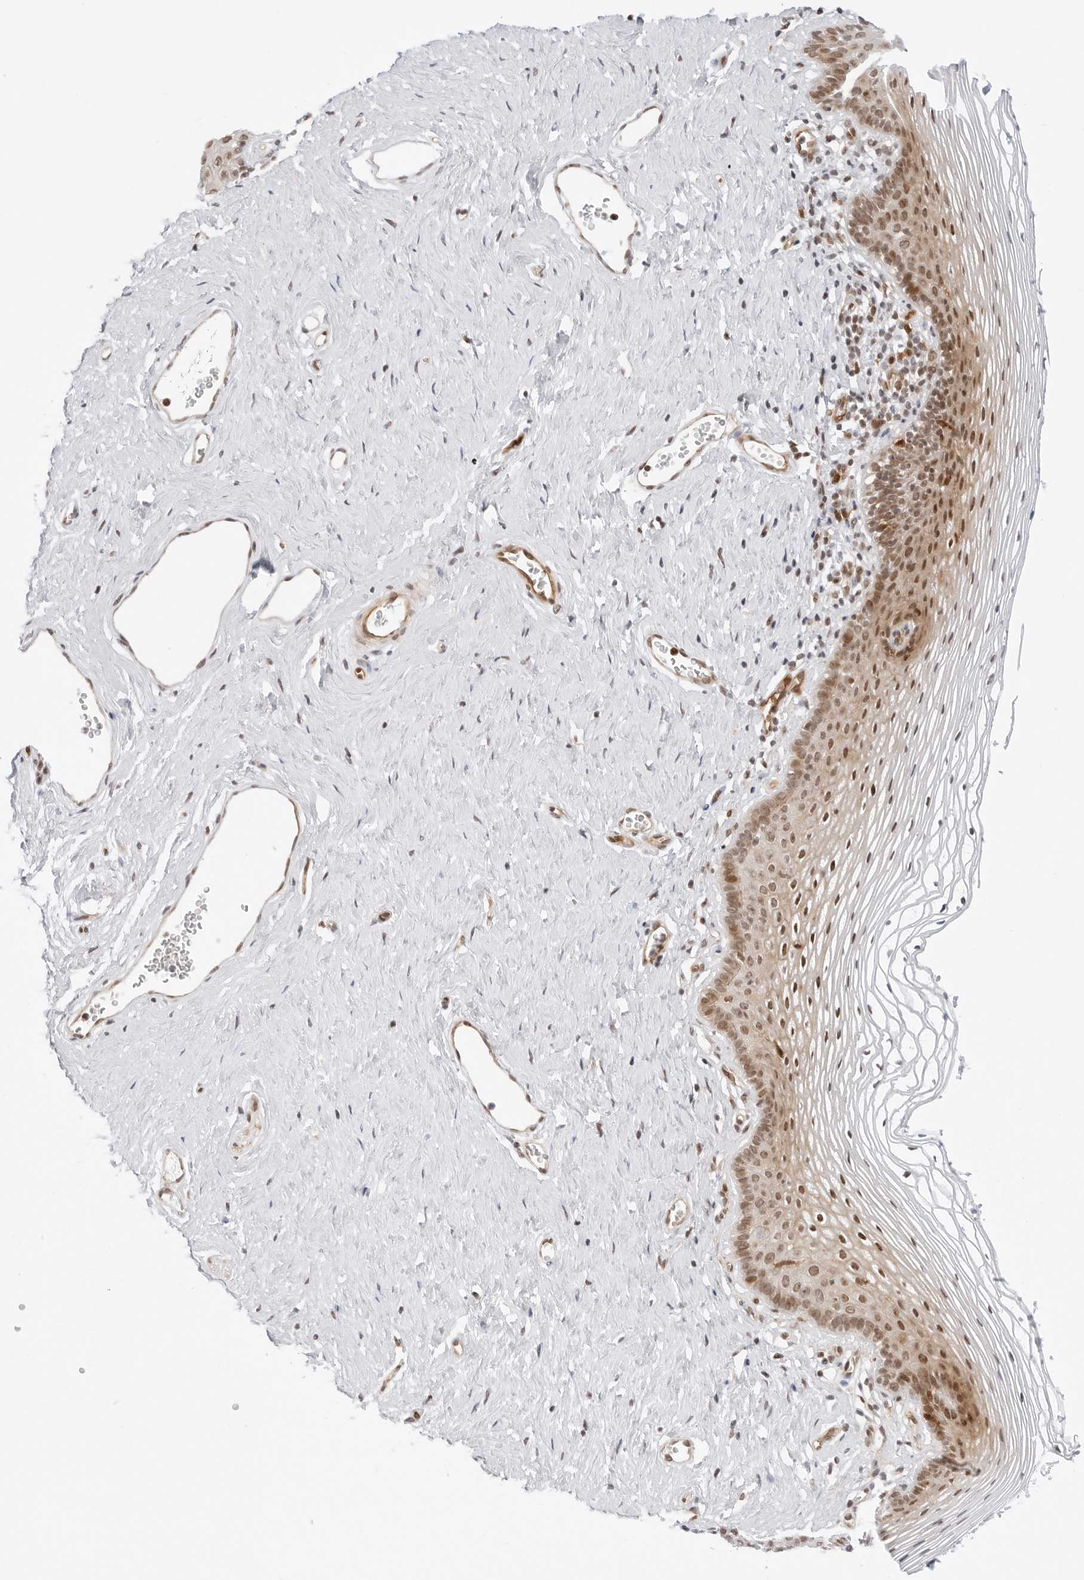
{"staining": {"intensity": "moderate", "quantity": "25%-75%", "location": "nuclear"}, "tissue": "vagina", "cell_type": "Squamous epithelial cells", "image_type": "normal", "snomed": [{"axis": "morphology", "description": "Normal tissue, NOS"}, {"axis": "topography", "description": "Vagina"}], "caption": "Moderate nuclear protein positivity is identified in approximately 25%-75% of squamous epithelial cells in vagina.", "gene": "ZNF613", "patient": {"sex": "female", "age": 32}}